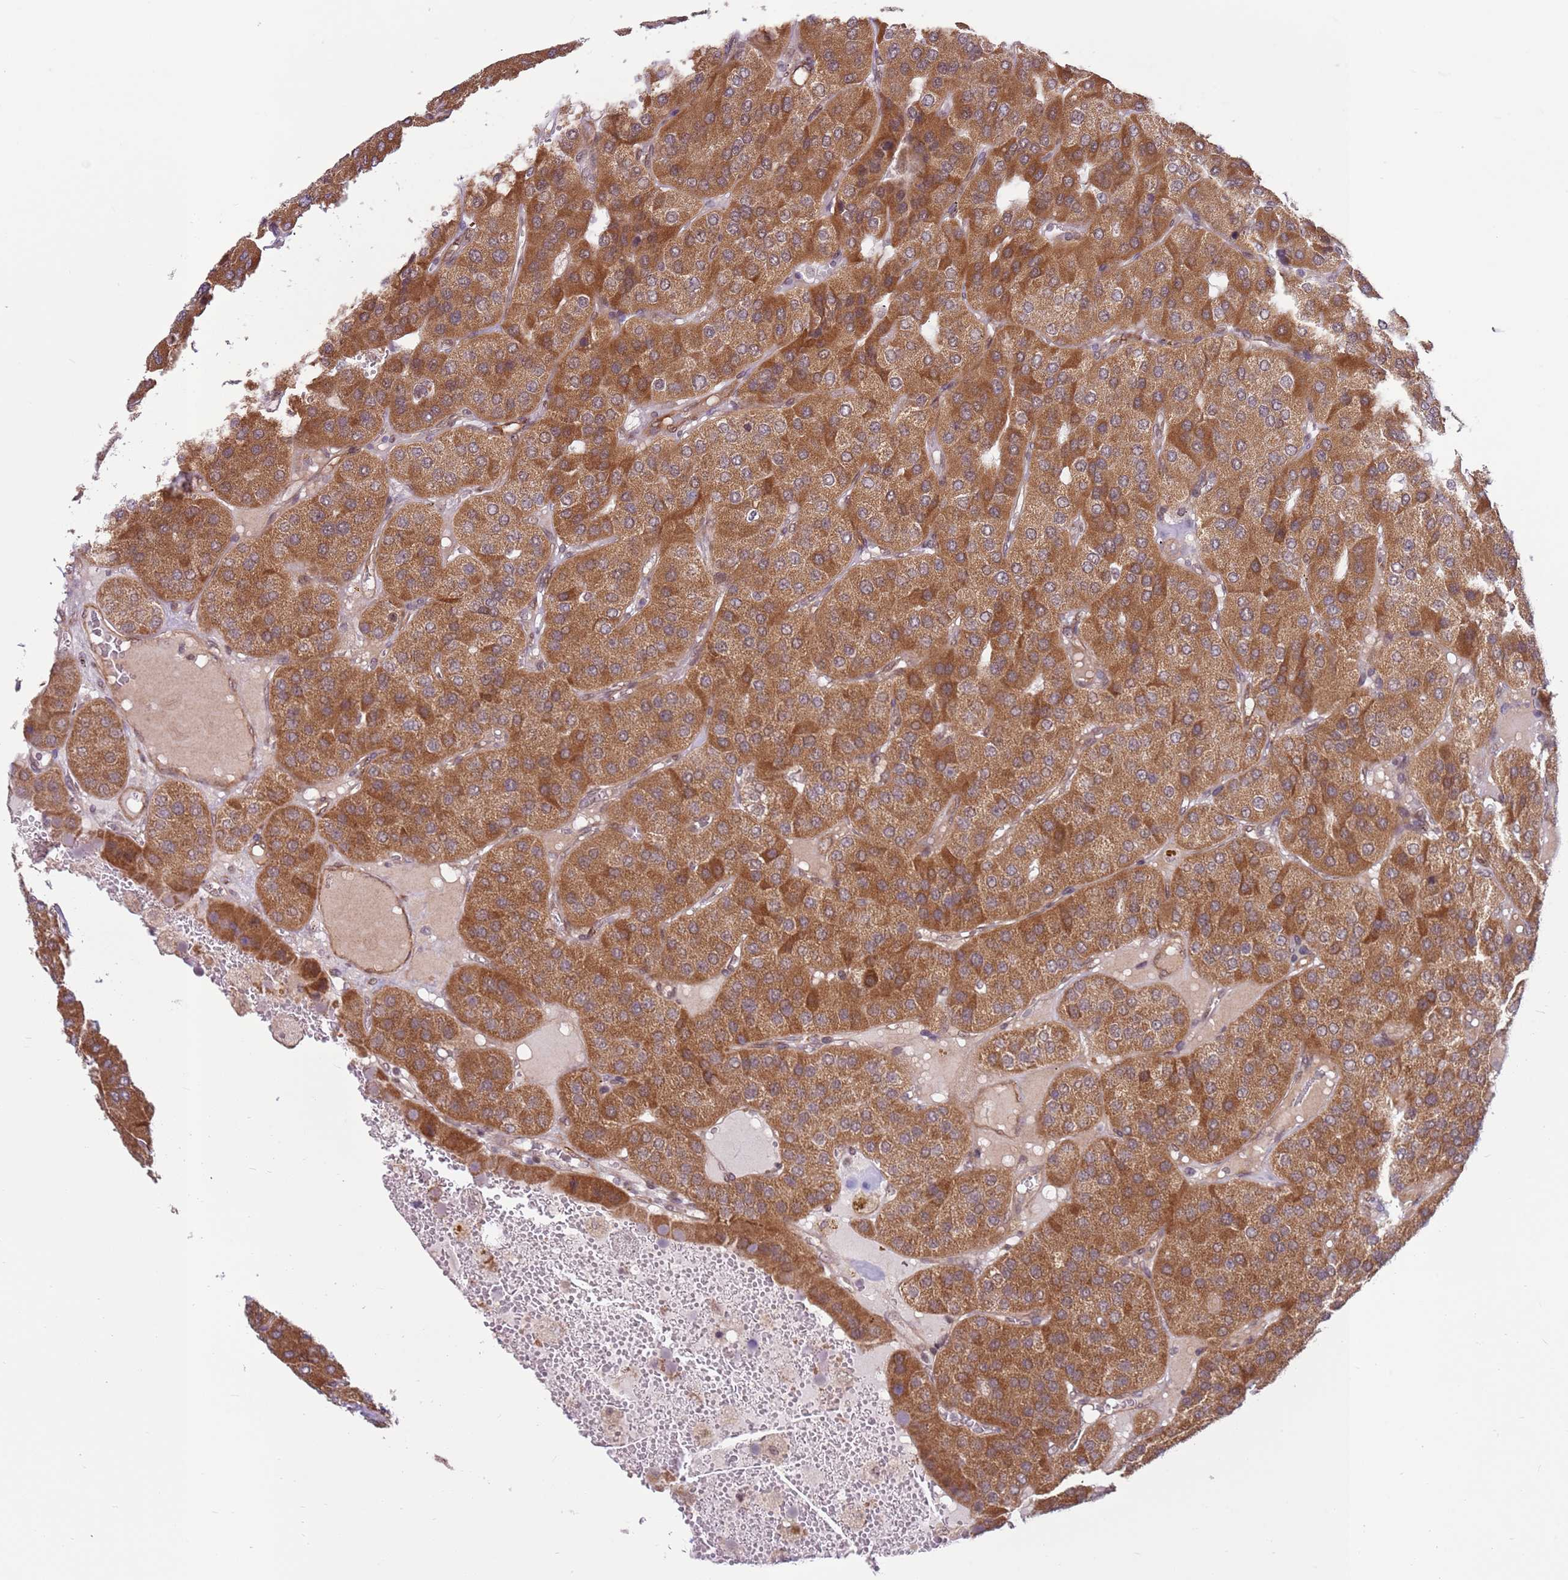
{"staining": {"intensity": "moderate", "quantity": ">75%", "location": "cytoplasmic/membranous"}, "tissue": "parathyroid gland", "cell_type": "Glandular cells", "image_type": "normal", "snomed": [{"axis": "morphology", "description": "Normal tissue, NOS"}, {"axis": "morphology", "description": "Adenoma, NOS"}, {"axis": "topography", "description": "Parathyroid gland"}], "caption": "Immunohistochemistry photomicrograph of benign parathyroid gland: parathyroid gland stained using immunohistochemistry (IHC) displays medium levels of moderate protein expression localized specifically in the cytoplasmic/membranous of glandular cells, appearing as a cytoplasmic/membranous brown color.", "gene": "DCAF4", "patient": {"sex": "female", "age": 86}}